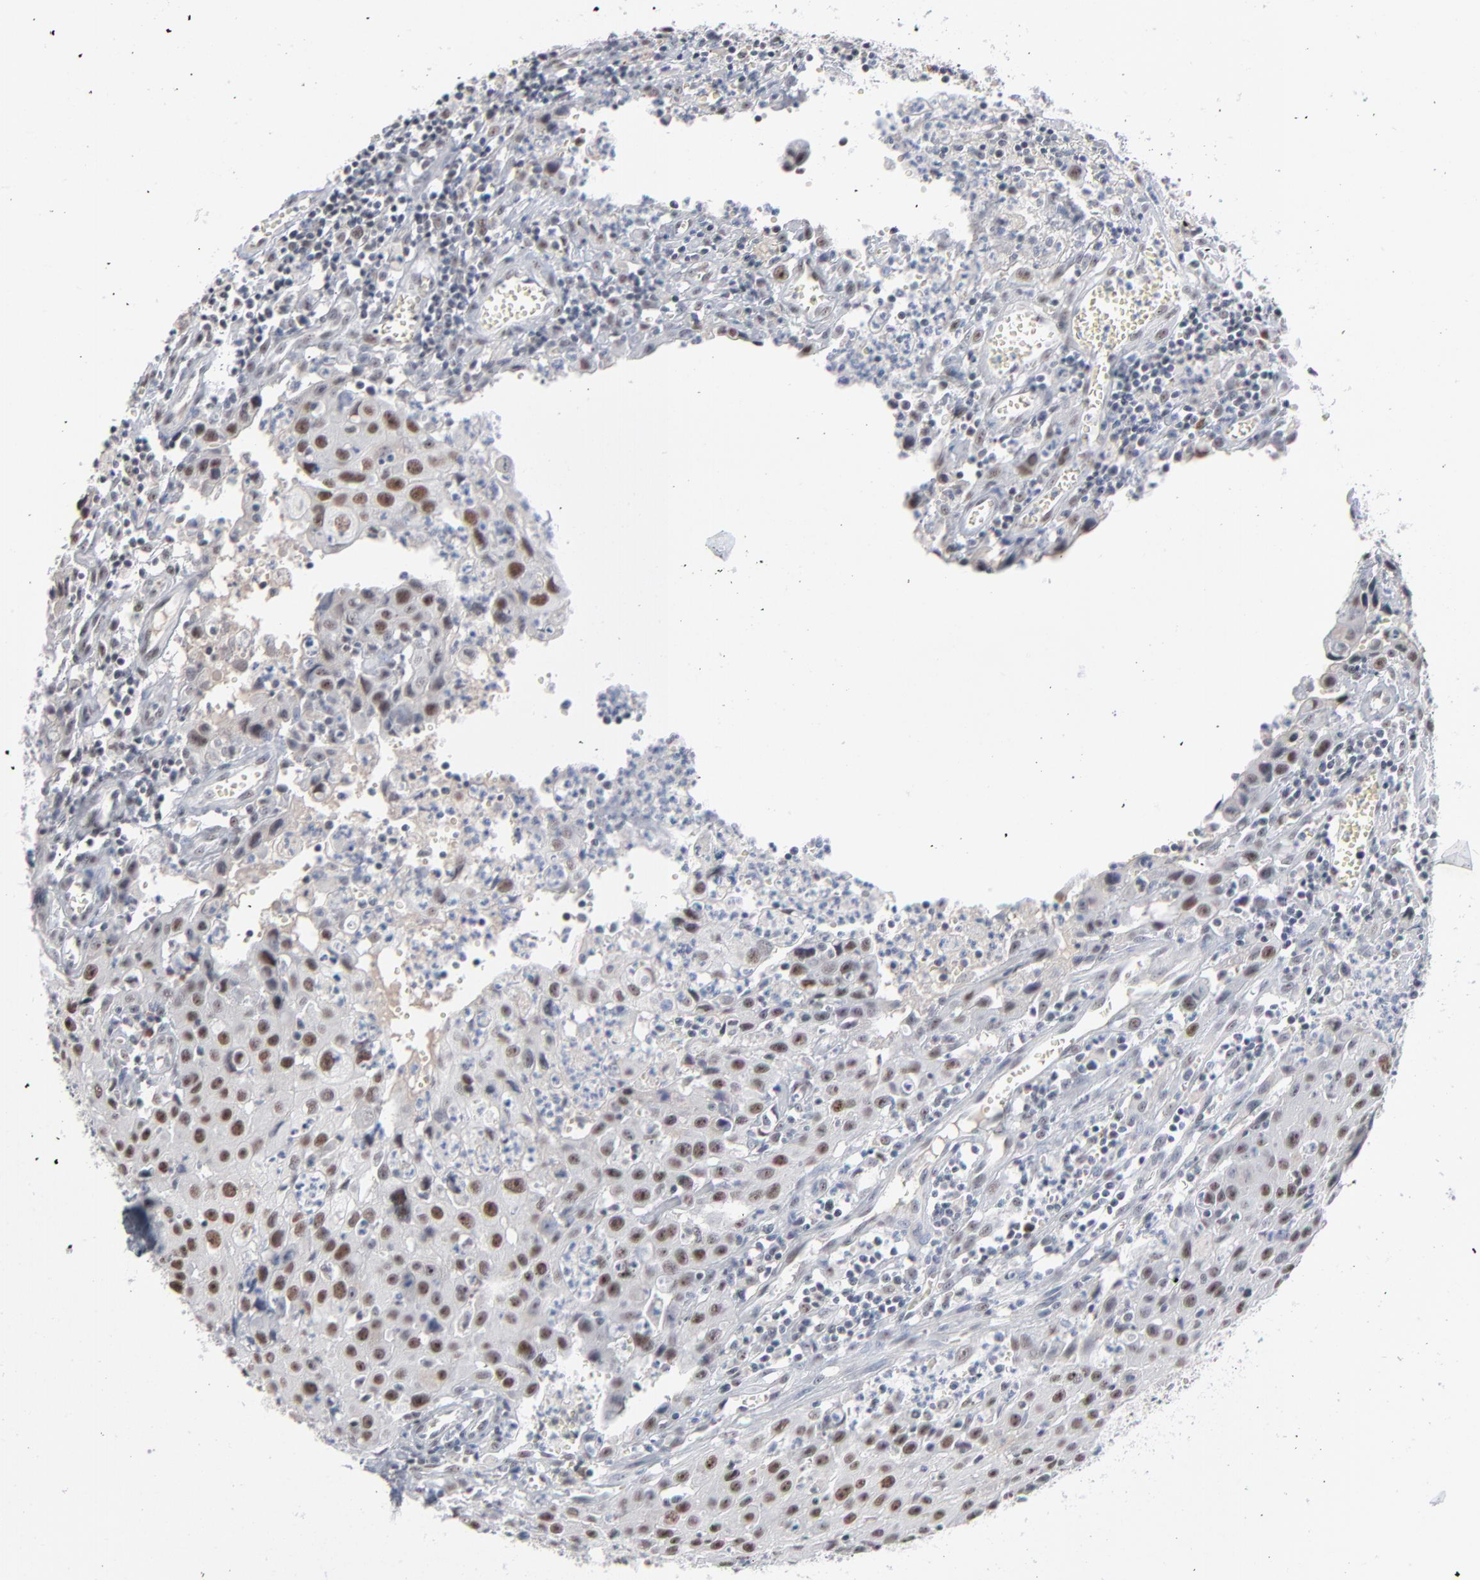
{"staining": {"intensity": "moderate", "quantity": ">75%", "location": "nuclear"}, "tissue": "urothelial cancer", "cell_type": "Tumor cells", "image_type": "cancer", "snomed": [{"axis": "morphology", "description": "Urothelial carcinoma, High grade"}, {"axis": "topography", "description": "Urinary bladder"}], "caption": "Moderate nuclear staining is appreciated in about >75% of tumor cells in high-grade urothelial carcinoma. (Stains: DAB in brown, nuclei in blue, Microscopy: brightfield microscopy at high magnification).", "gene": "MPHOSPH6", "patient": {"sex": "male", "age": 66}}